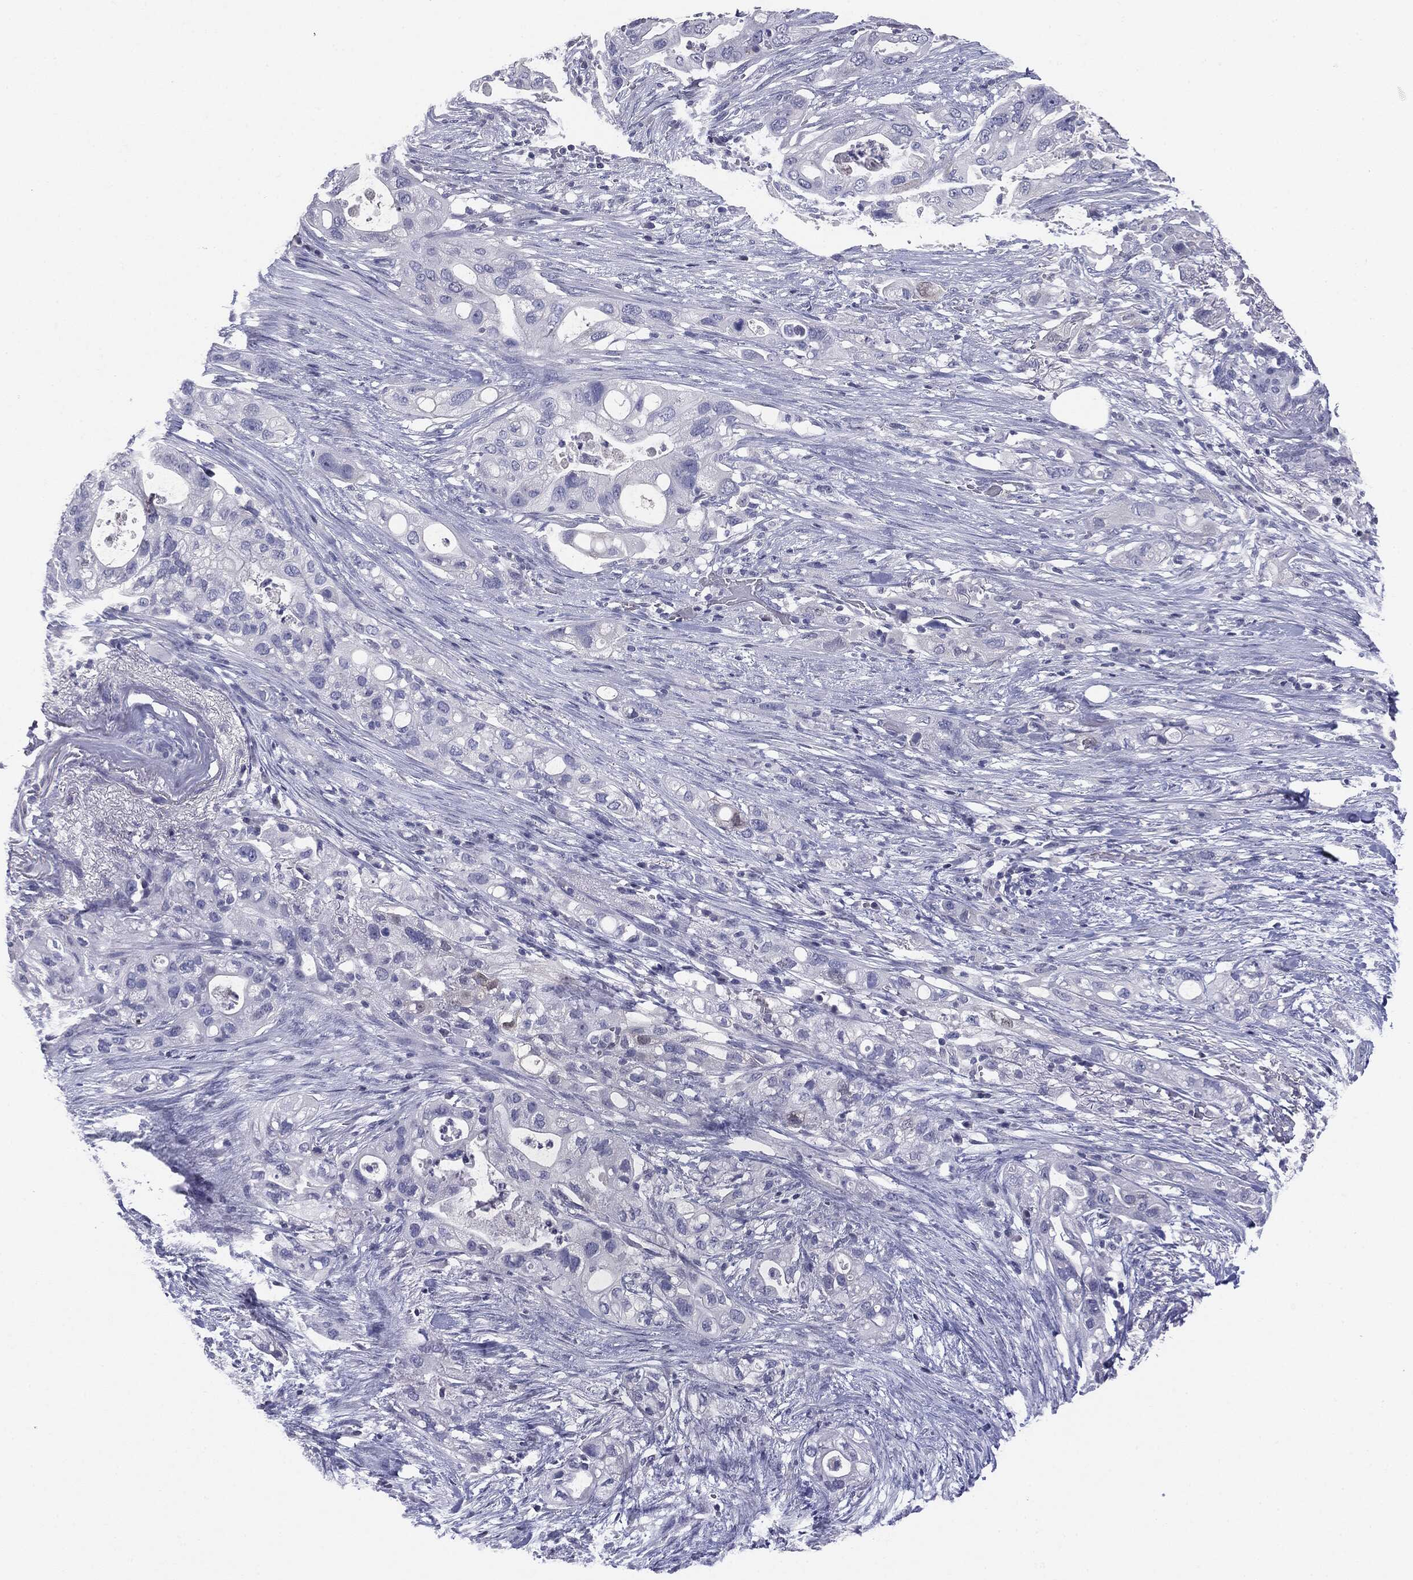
{"staining": {"intensity": "negative", "quantity": "none", "location": "none"}, "tissue": "pancreatic cancer", "cell_type": "Tumor cells", "image_type": "cancer", "snomed": [{"axis": "morphology", "description": "Adenocarcinoma, NOS"}, {"axis": "topography", "description": "Pancreas"}], "caption": "This is an immunohistochemistry image of pancreatic cancer (adenocarcinoma). There is no staining in tumor cells.", "gene": "SERPINB4", "patient": {"sex": "female", "age": 72}}